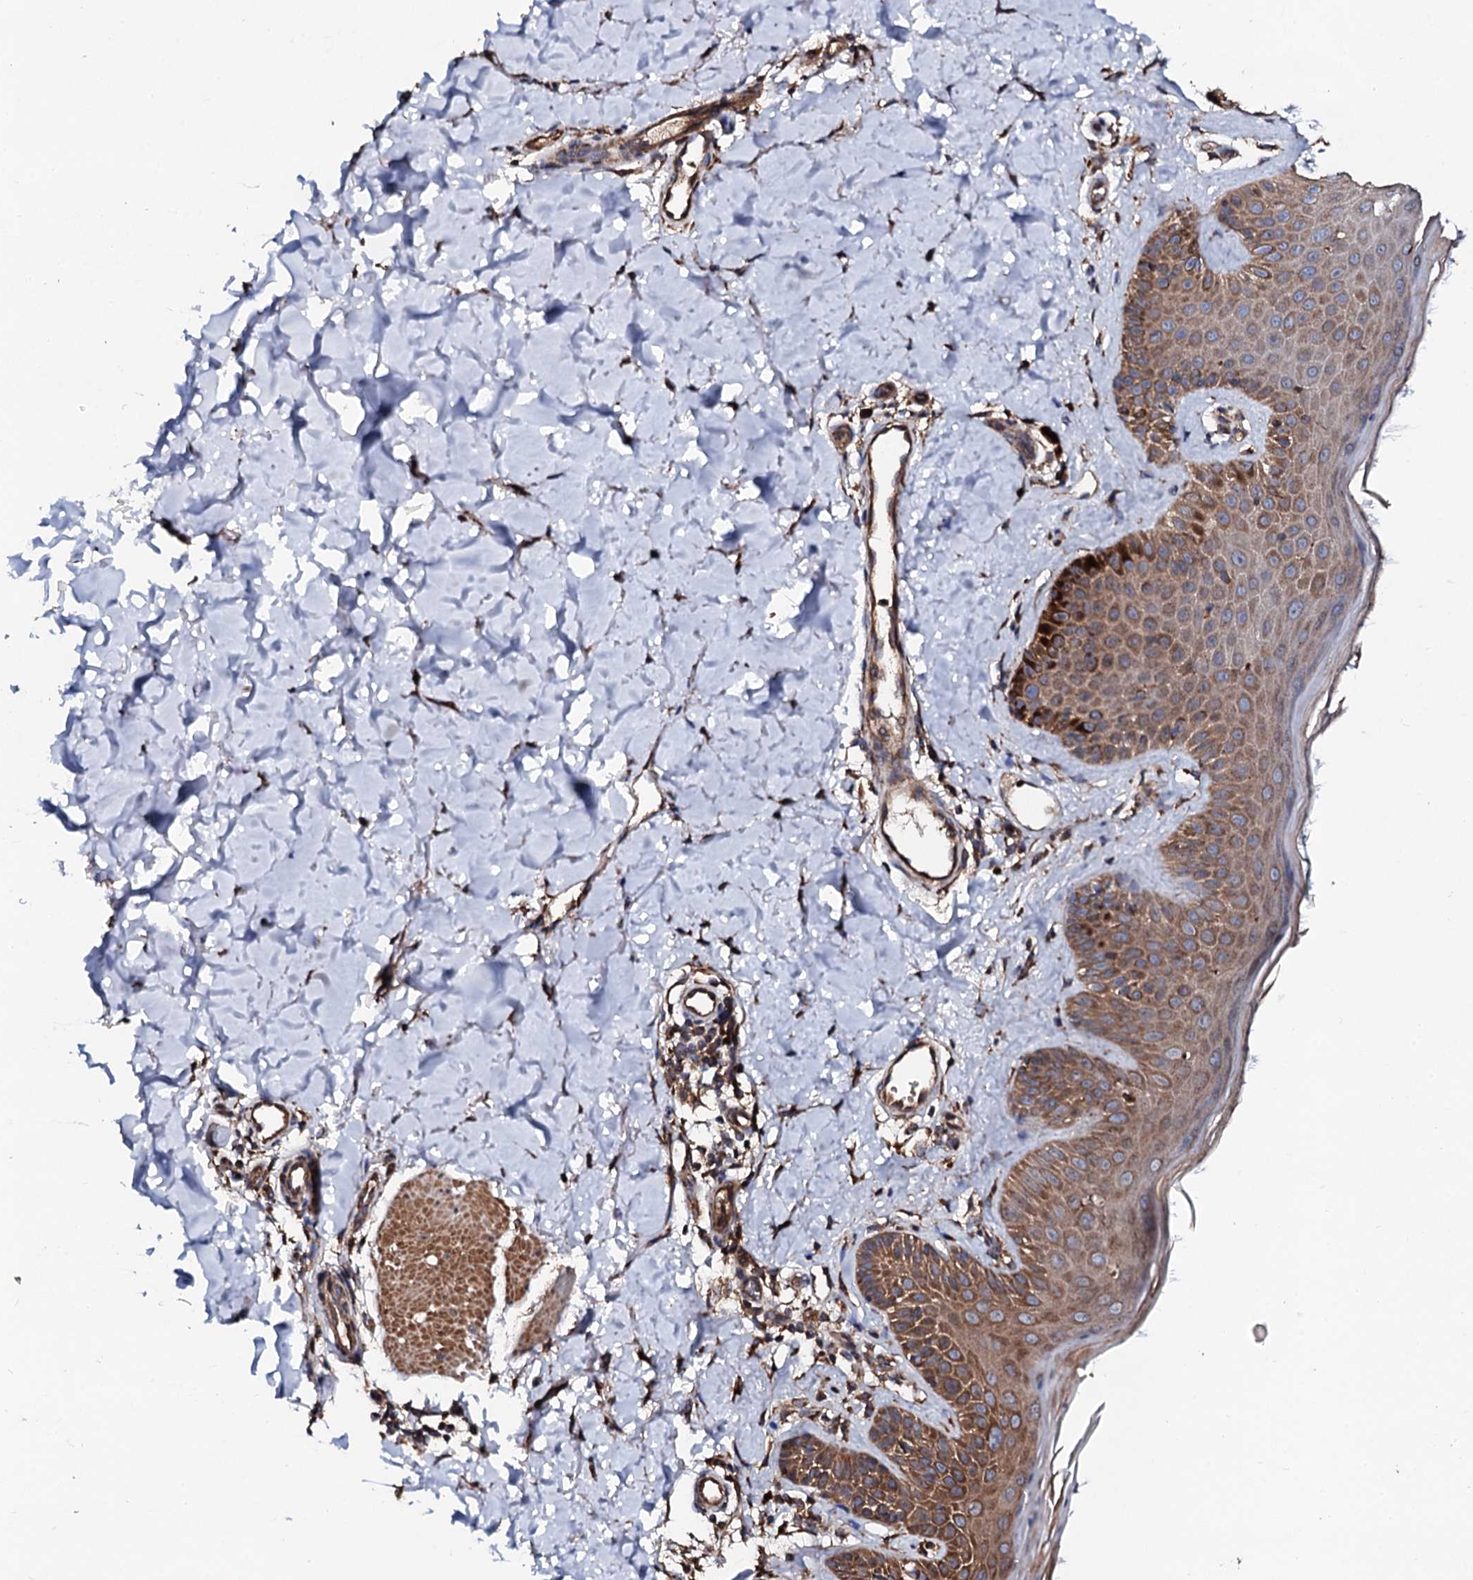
{"staining": {"intensity": "moderate", "quantity": ">75%", "location": "cytoplasmic/membranous"}, "tissue": "skin", "cell_type": "Fibroblasts", "image_type": "normal", "snomed": [{"axis": "morphology", "description": "Normal tissue, NOS"}, {"axis": "topography", "description": "Skin"}], "caption": "The micrograph shows immunohistochemical staining of normal skin. There is moderate cytoplasmic/membranous positivity is present in about >75% of fibroblasts. The staining was performed using DAB to visualize the protein expression in brown, while the nuclei were stained in blue with hematoxylin (Magnification: 20x).", "gene": "CKAP5", "patient": {"sex": "male", "age": 52}}